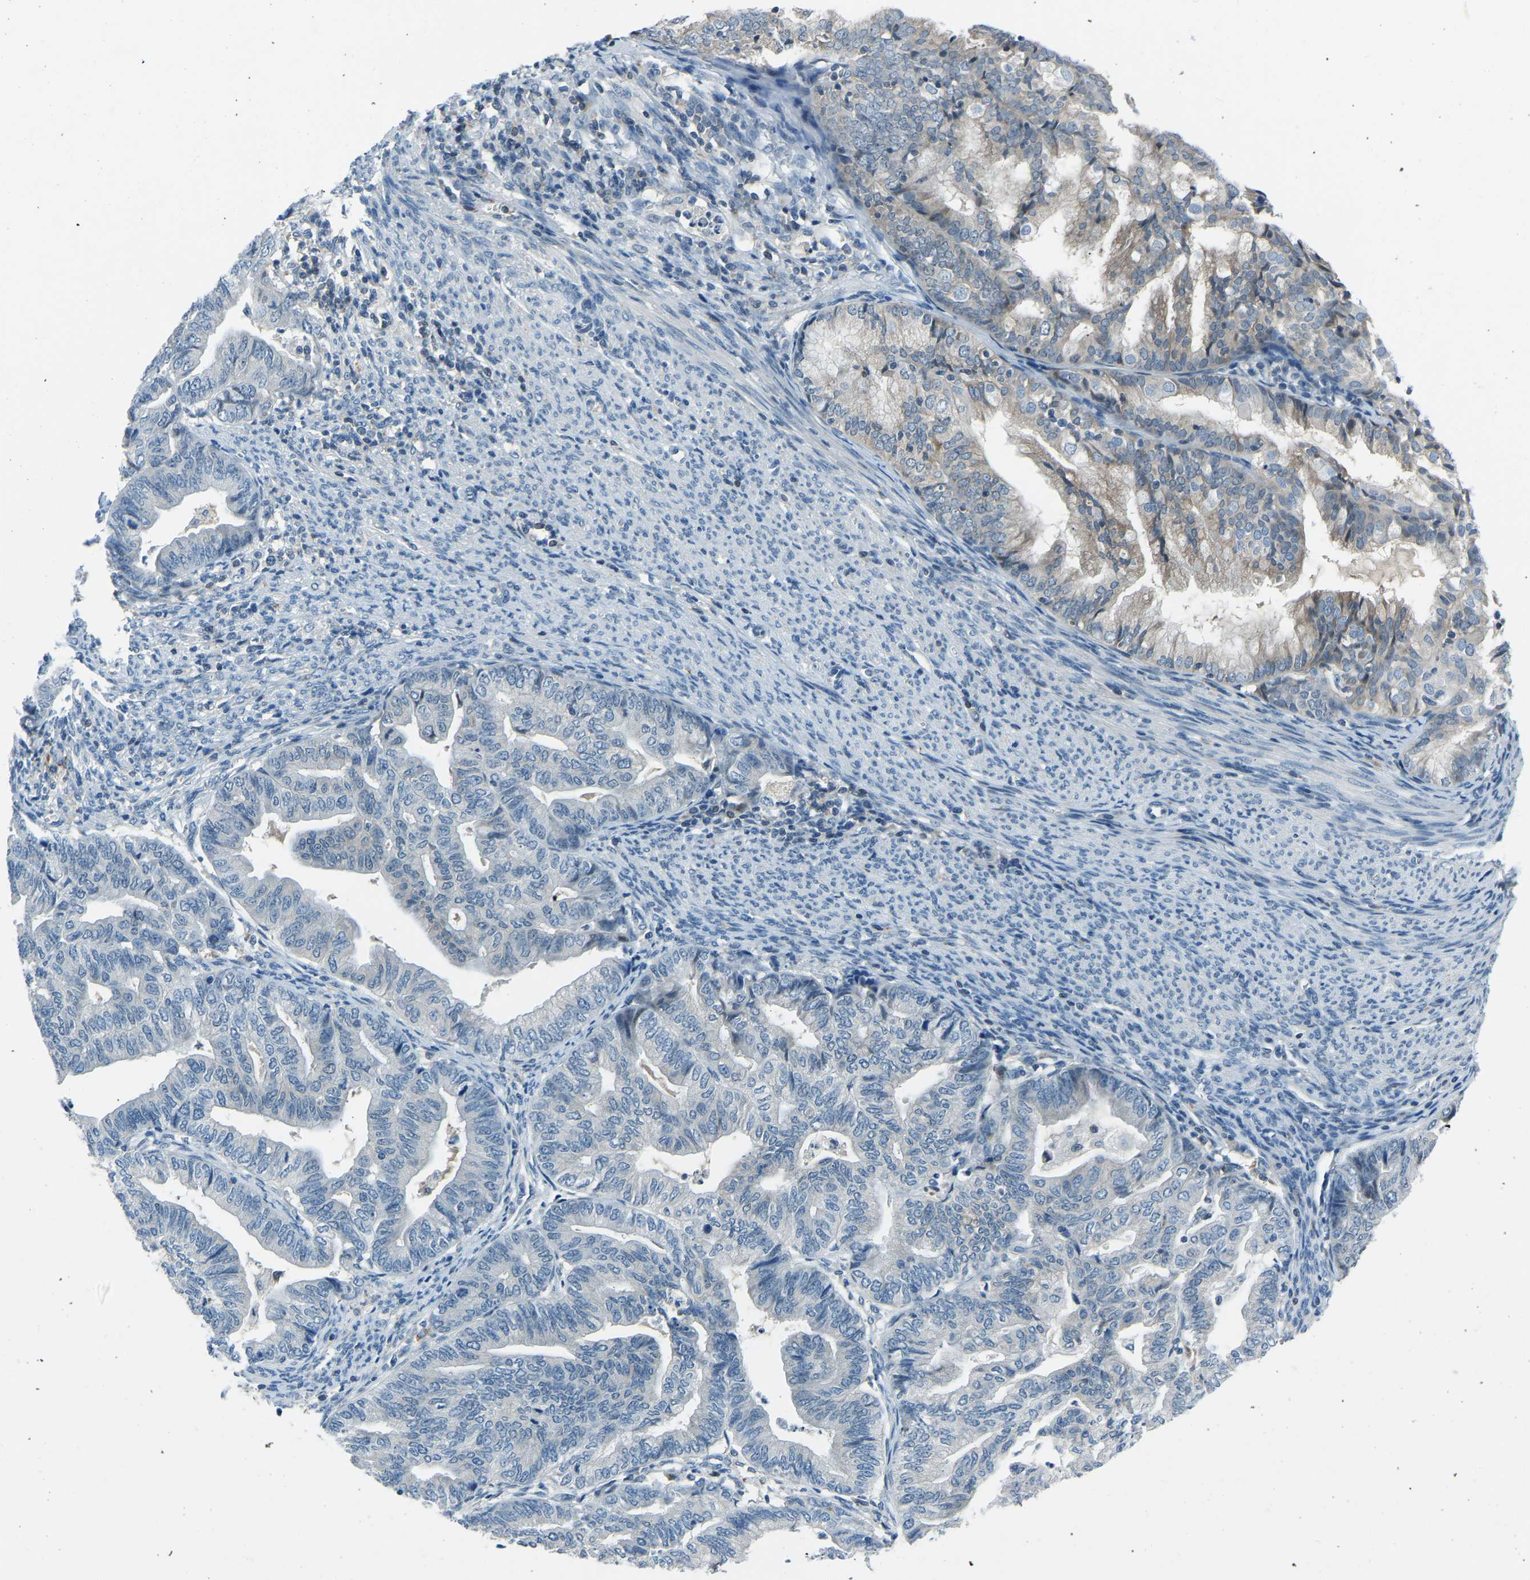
{"staining": {"intensity": "weak", "quantity": "<25%", "location": "cytoplasmic/membranous"}, "tissue": "endometrial cancer", "cell_type": "Tumor cells", "image_type": "cancer", "snomed": [{"axis": "morphology", "description": "Adenocarcinoma, NOS"}, {"axis": "topography", "description": "Endometrium"}], "caption": "A micrograph of adenocarcinoma (endometrial) stained for a protein reveals no brown staining in tumor cells.", "gene": "XIRP1", "patient": {"sex": "female", "age": 79}}